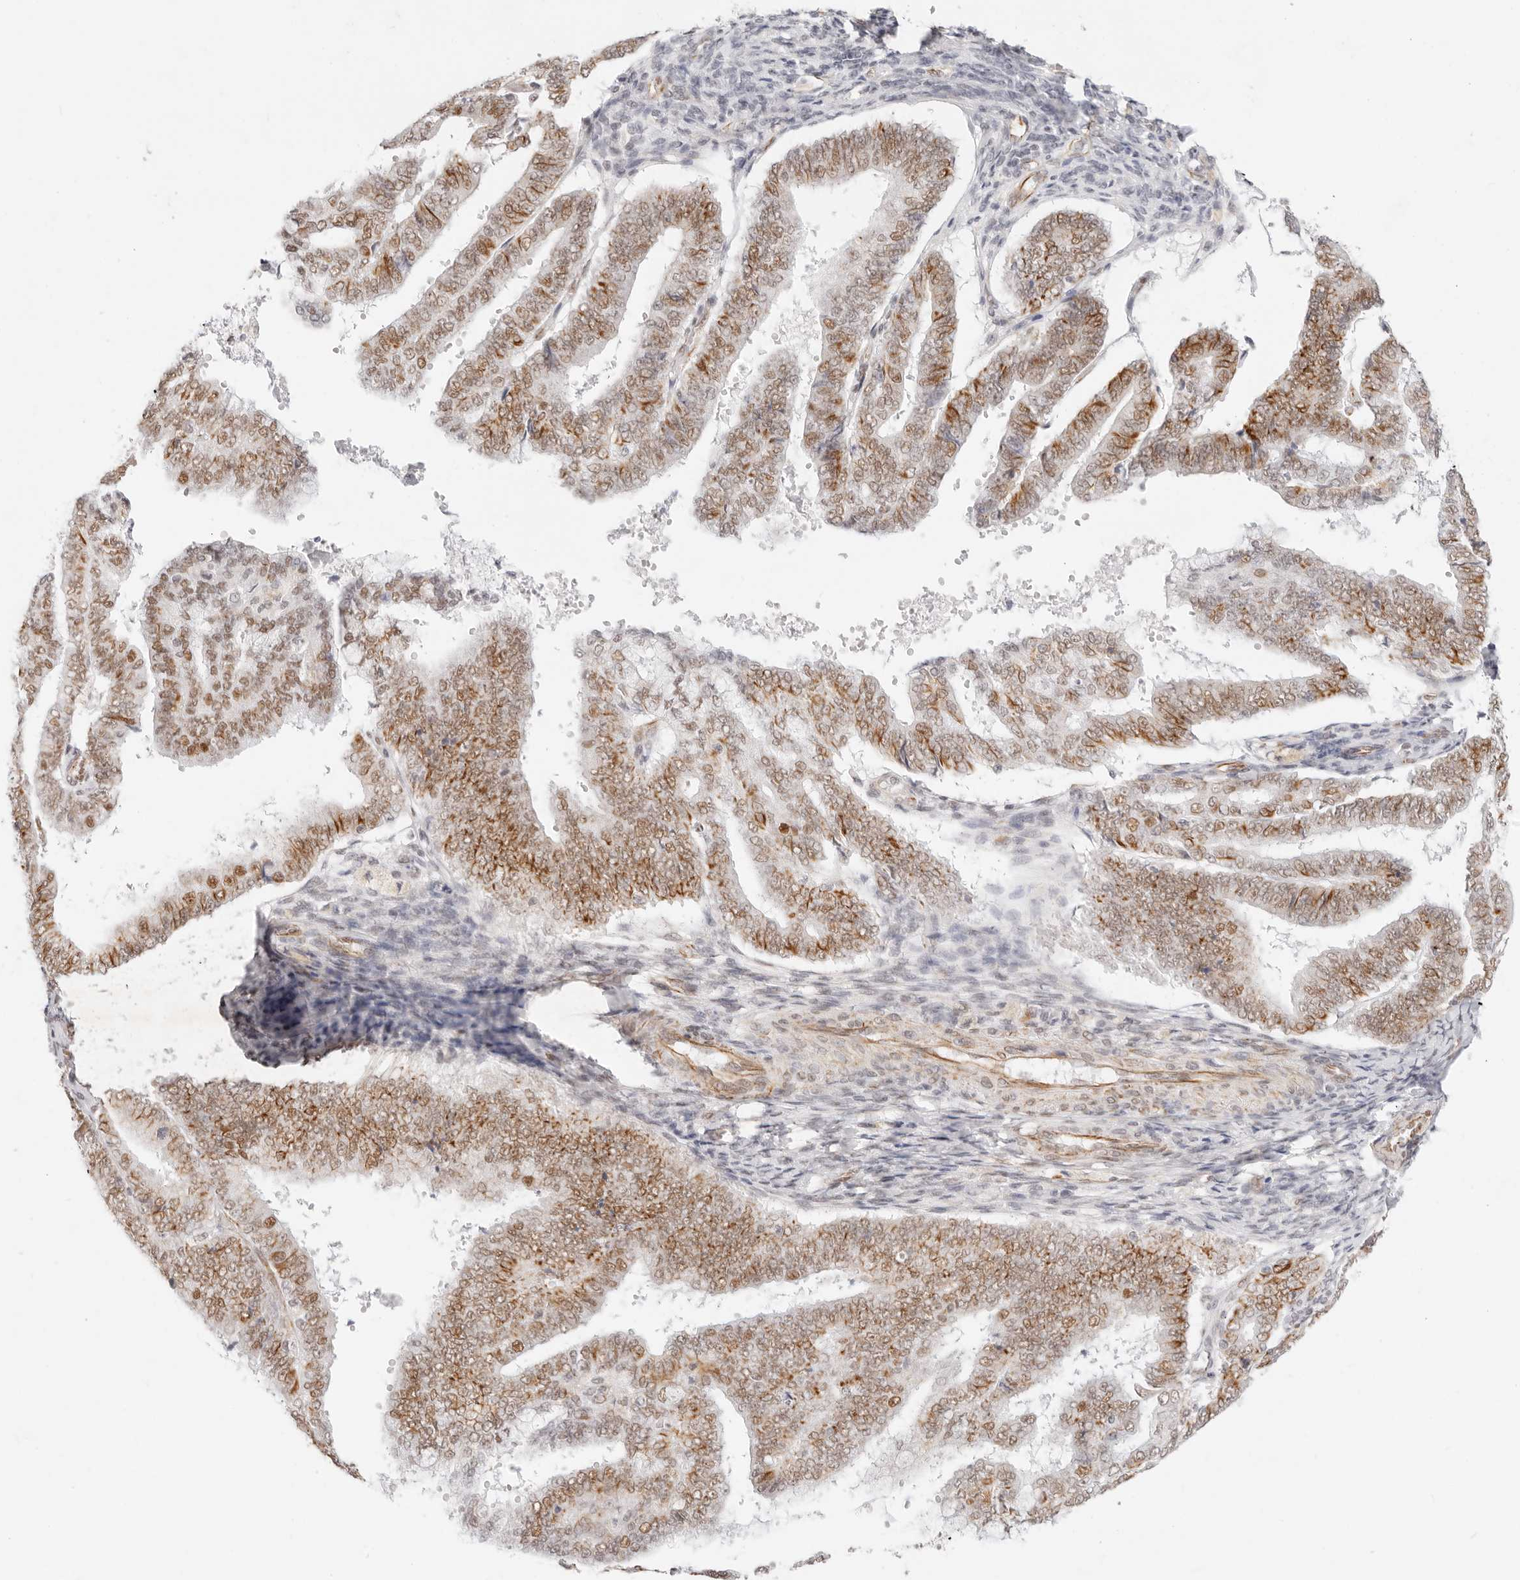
{"staining": {"intensity": "moderate", "quantity": ">75%", "location": "cytoplasmic/membranous,nuclear"}, "tissue": "endometrial cancer", "cell_type": "Tumor cells", "image_type": "cancer", "snomed": [{"axis": "morphology", "description": "Adenocarcinoma, NOS"}, {"axis": "topography", "description": "Endometrium"}], "caption": "Immunohistochemistry (IHC) micrograph of neoplastic tissue: adenocarcinoma (endometrial) stained using immunohistochemistry demonstrates medium levels of moderate protein expression localized specifically in the cytoplasmic/membranous and nuclear of tumor cells, appearing as a cytoplasmic/membranous and nuclear brown color.", "gene": "ZC3H11A", "patient": {"sex": "female", "age": 63}}